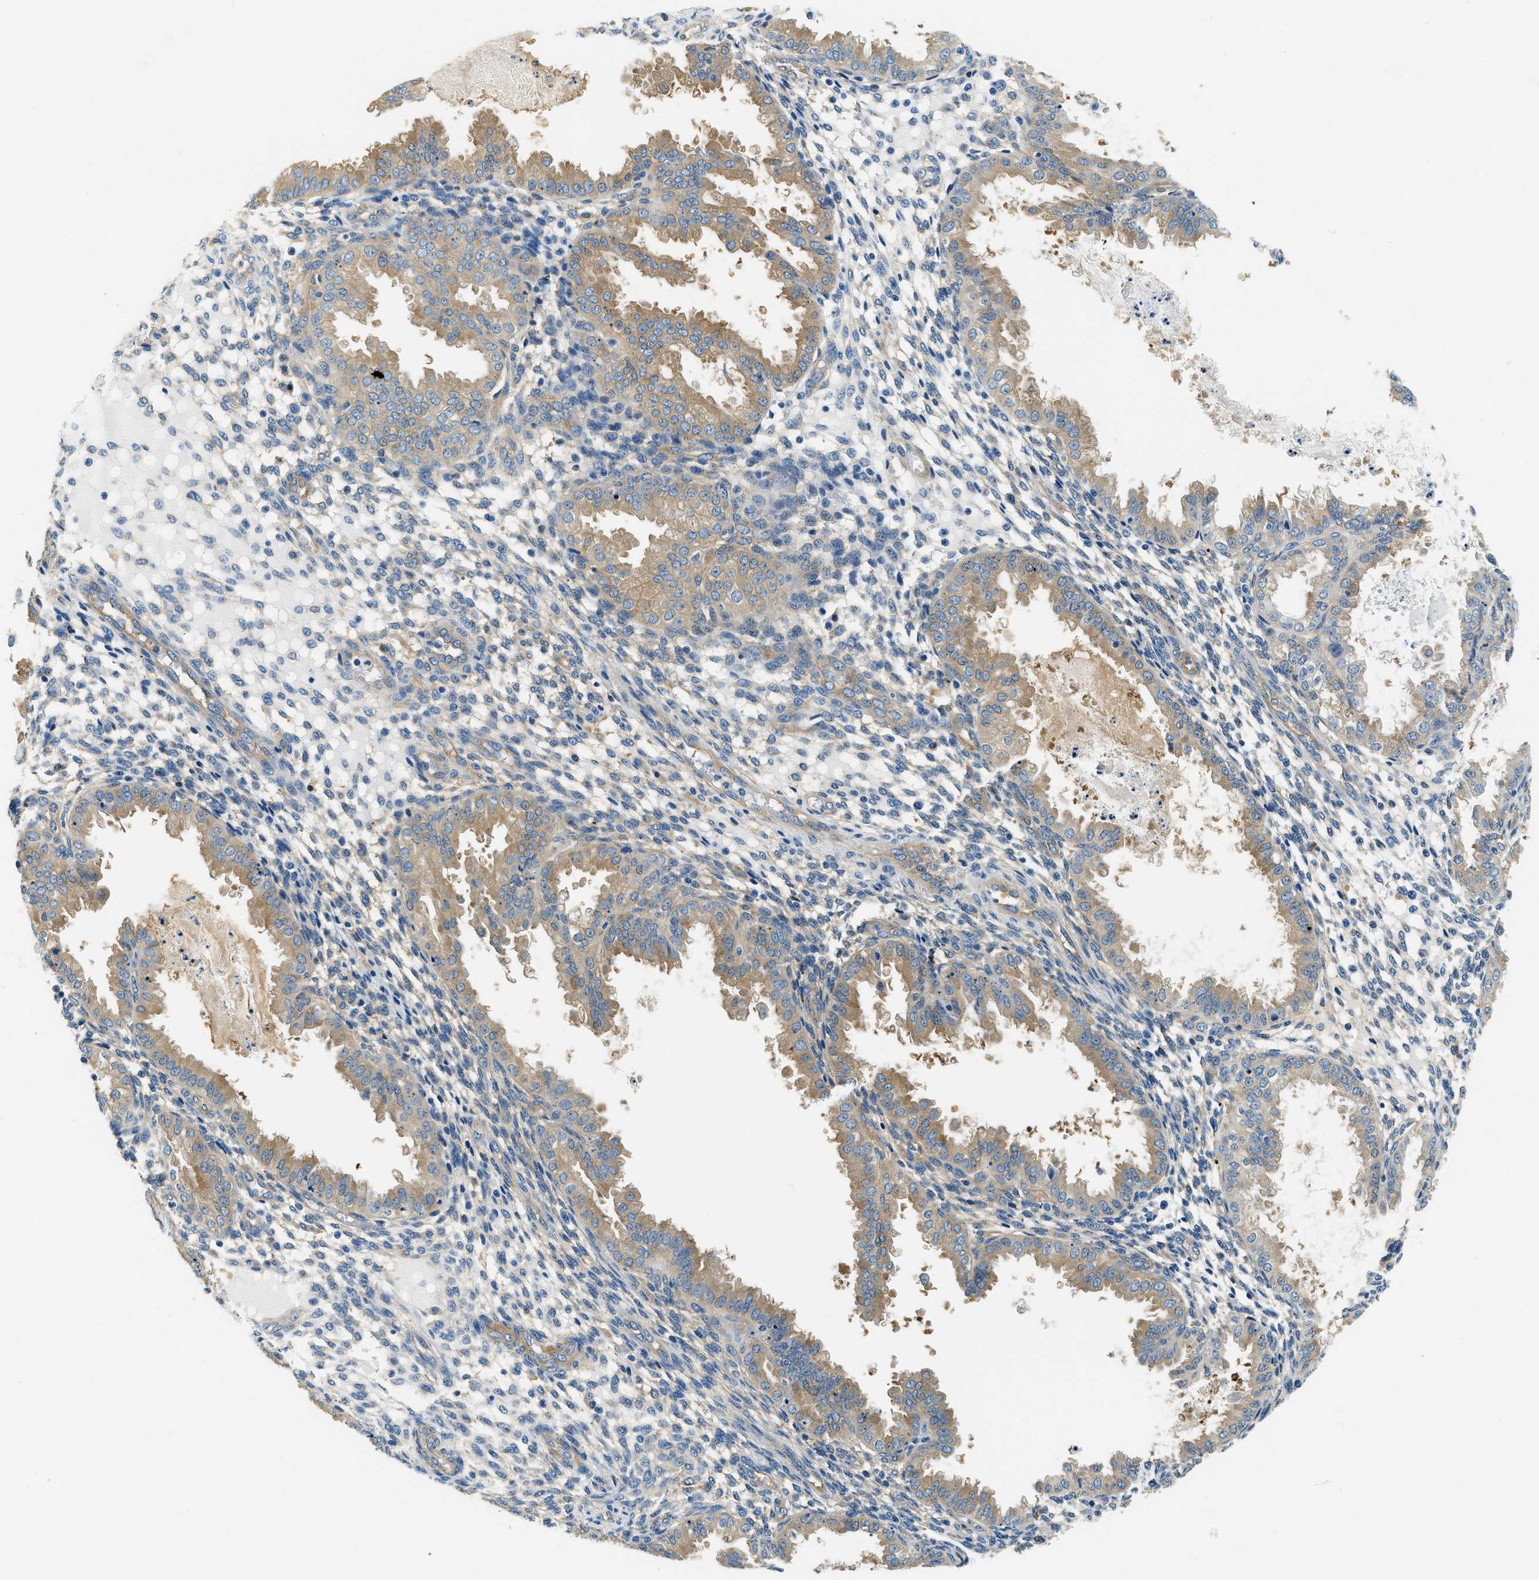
{"staining": {"intensity": "weak", "quantity": "25%-75%", "location": "cytoplasmic/membranous"}, "tissue": "endometrium", "cell_type": "Cells in endometrial stroma", "image_type": "normal", "snomed": [{"axis": "morphology", "description": "Normal tissue, NOS"}, {"axis": "topography", "description": "Endometrium"}], "caption": "Immunohistochemistry staining of unremarkable endometrium, which shows low levels of weak cytoplasmic/membranous expression in about 25%-75% of cells in endometrial stroma indicating weak cytoplasmic/membranous protein expression. The staining was performed using DAB (3,3'-diaminobenzidine) (brown) for protein detection and nuclei were counterstained in hematoxylin (blue).", "gene": "TWF1", "patient": {"sex": "female", "age": 33}}